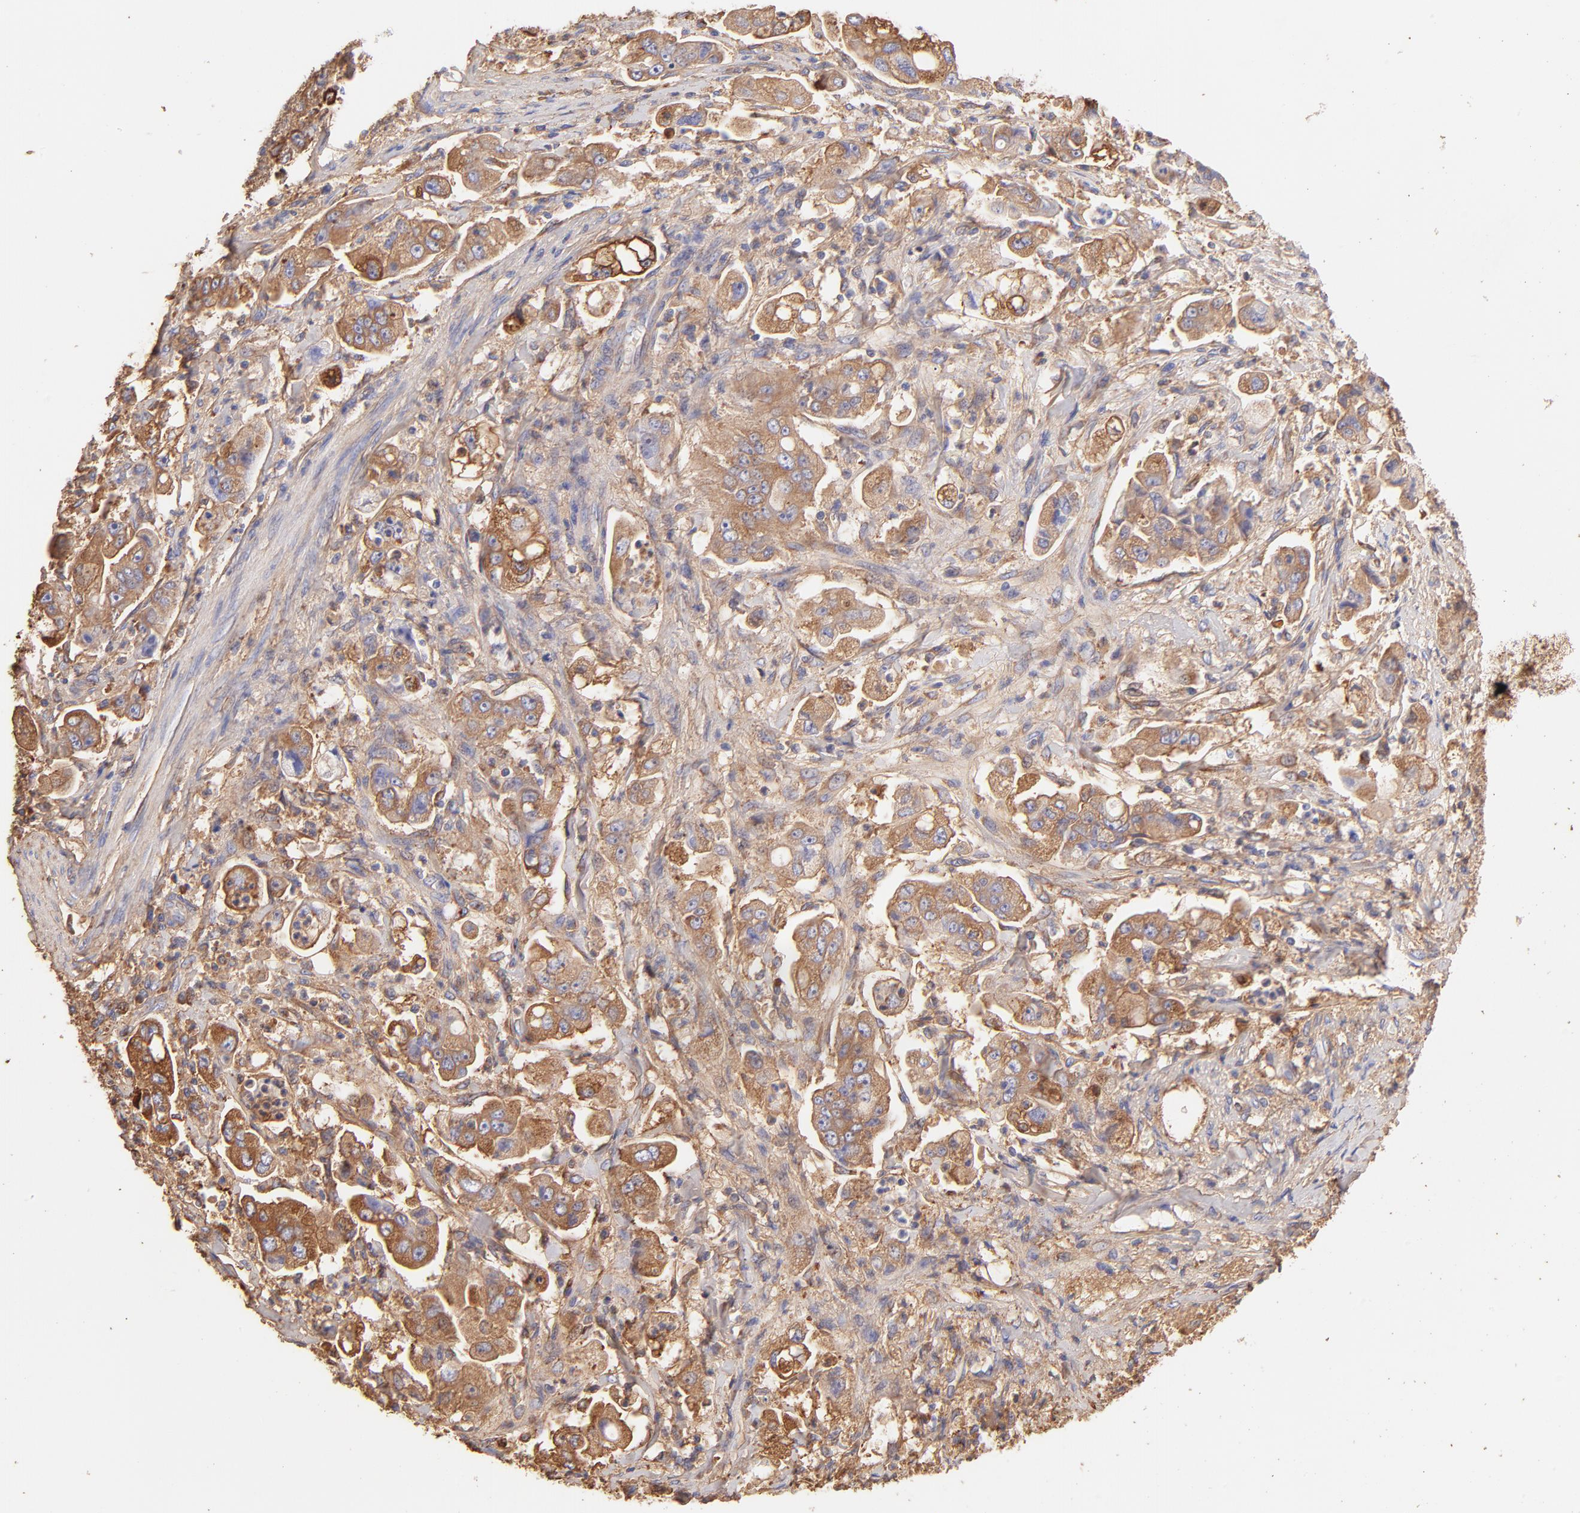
{"staining": {"intensity": "moderate", "quantity": ">75%", "location": "cytoplasmic/membranous"}, "tissue": "stomach cancer", "cell_type": "Tumor cells", "image_type": "cancer", "snomed": [{"axis": "morphology", "description": "Adenocarcinoma, NOS"}, {"axis": "topography", "description": "Stomach"}], "caption": "Immunohistochemical staining of stomach cancer demonstrates medium levels of moderate cytoplasmic/membranous expression in about >75% of tumor cells. (DAB (3,3'-diaminobenzidine) IHC with brightfield microscopy, high magnification).", "gene": "BGN", "patient": {"sex": "male", "age": 62}}